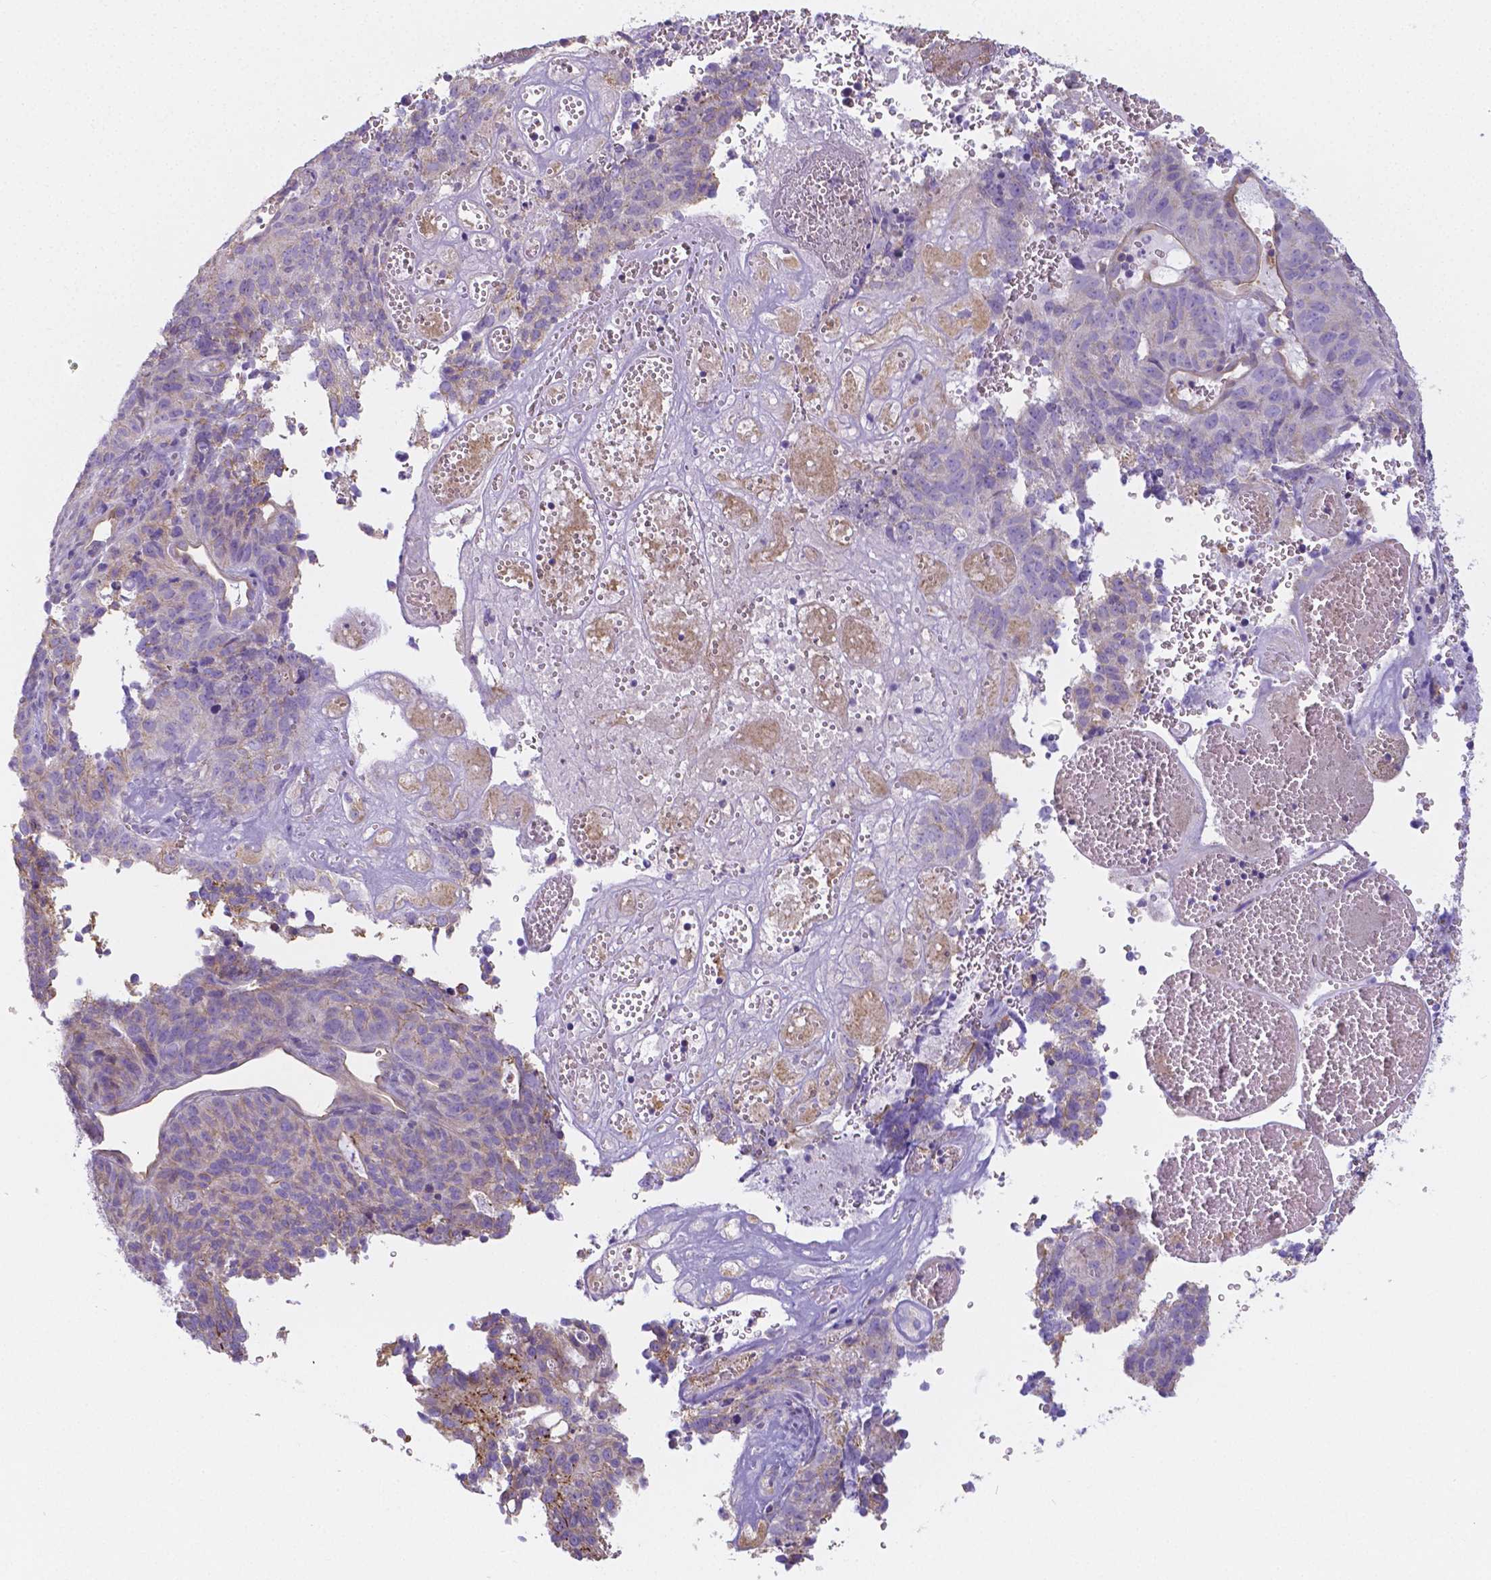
{"staining": {"intensity": "negative", "quantity": "none", "location": "none"}, "tissue": "cervical cancer", "cell_type": "Tumor cells", "image_type": "cancer", "snomed": [{"axis": "morphology", "description": "Adenocarcinoma, NOS"}, {"axis": "topography", "description": "Cervix"}], "caption": "This is an immunohistochemistry image of human adenocarcinoma (cervical). There is no positivity in tumor cells.", "gene": "CRMP1", "patient": {"sex": "female", "age": 38}}